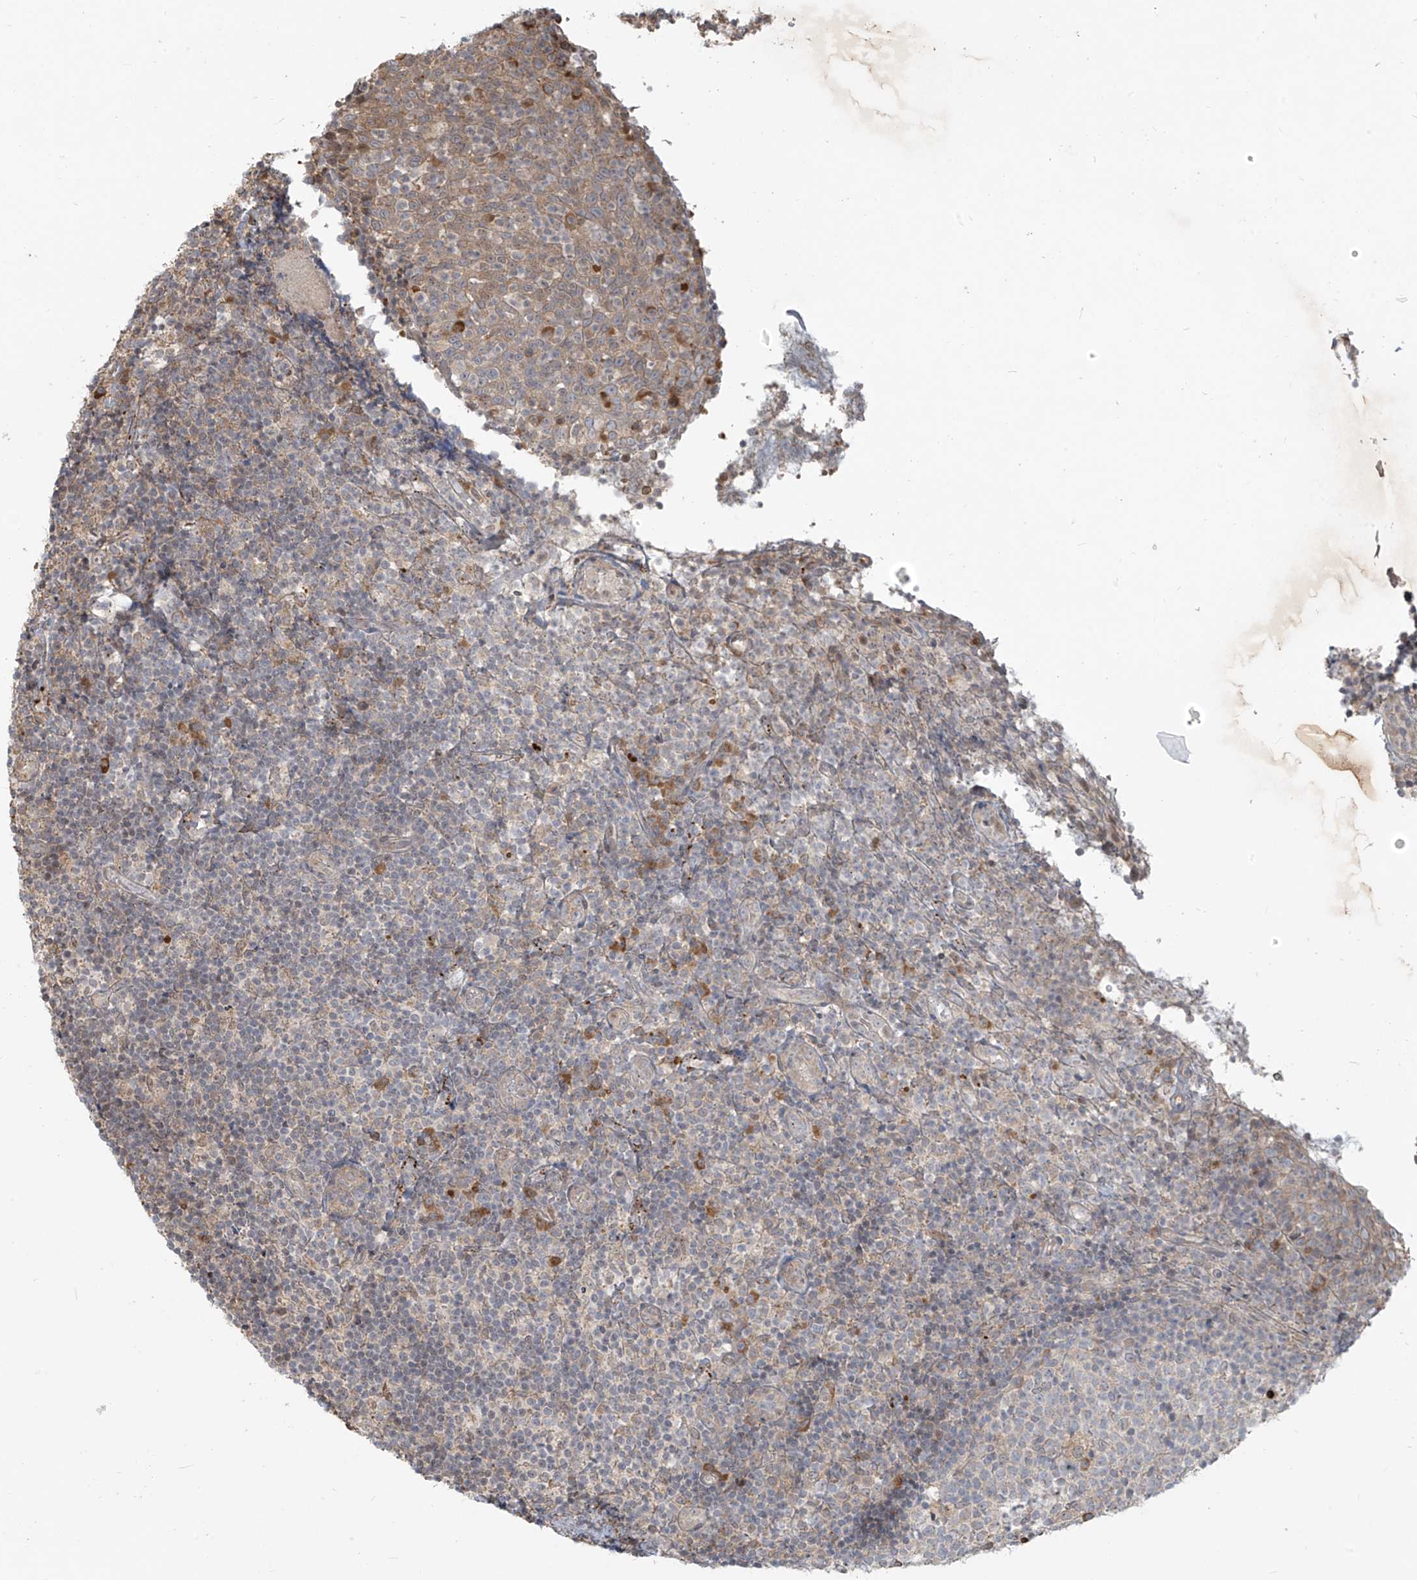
{"staining": {"intensity": "moderate", "quantity": "<25%", "location": "cytoplasmic/membranous"}, "tissue": "tonsil", "cell_type": "Germinal center cells", "image_type": "normal", "snomed": [{"axis": "morphology", "description": "Normal tissue, NOS"}, {"axis": "topography", "description": "Tonsil"}], "caption": "Immunohistochemical staining of benign tonsil exhibits <25% levels of moderate cytoplasmic/membranous protein expression in about <25% of germinal center cells.", "gene": "PLEKHM3", "patient": {"sex": "female", "age": 19}}